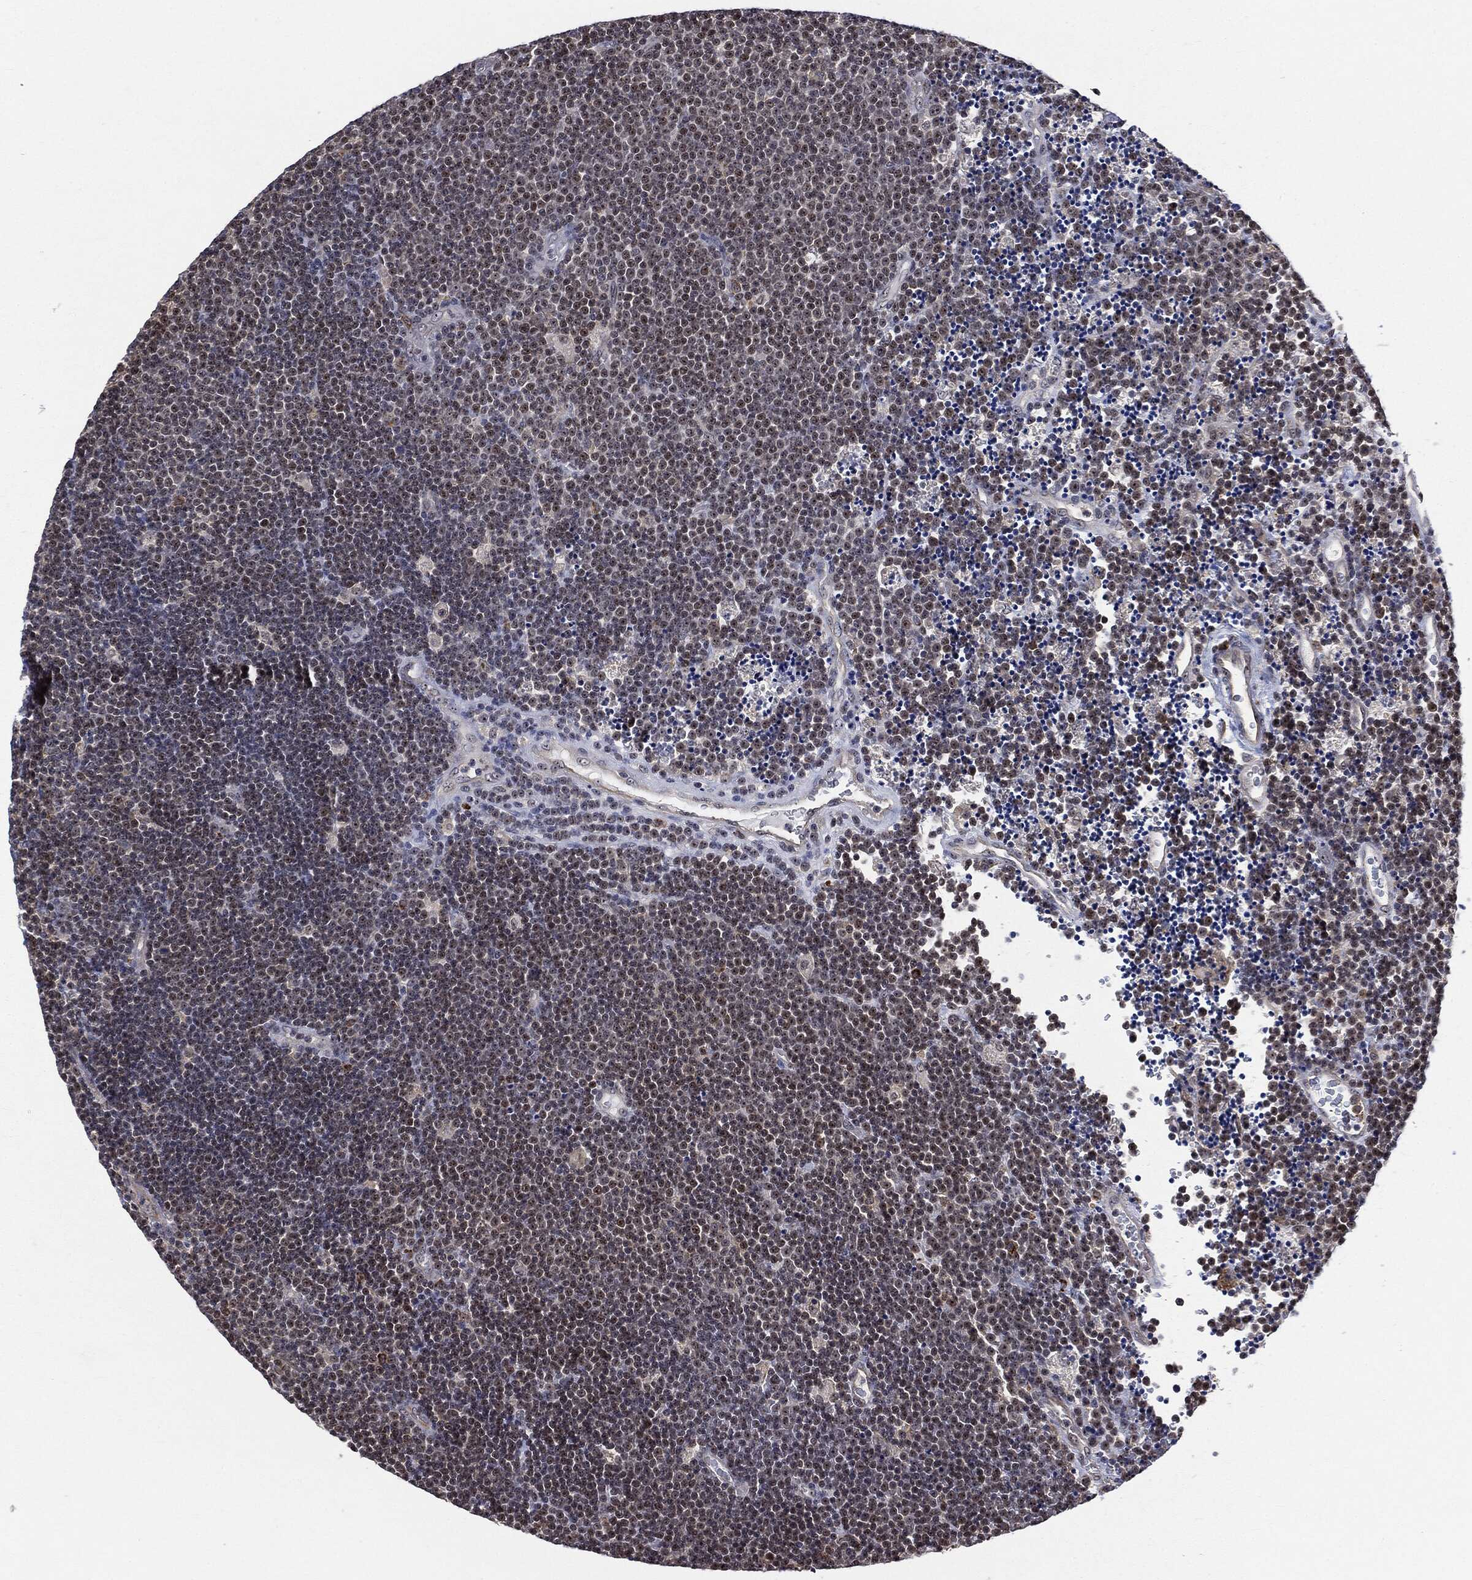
{"staining": {"intensity": "weak", "quantity": "25%-75%", "location": "nuclear"}, "tissue": "lymphoma", "cell_type": "Tumor cells", "image_type": "cancer", "snomed": [{"axis": "morphology", "description": "Malignant lymphoma, non-Hodgkin's type, Low grade"}, {"axis": "topography", "description": "Brain"}], "caption": "Human lymphoma stained with a protein marker exhibits weak staining in tumor cells.", "gene": "TRMT1L", "patient": {"sex": "female", "age": 66}}